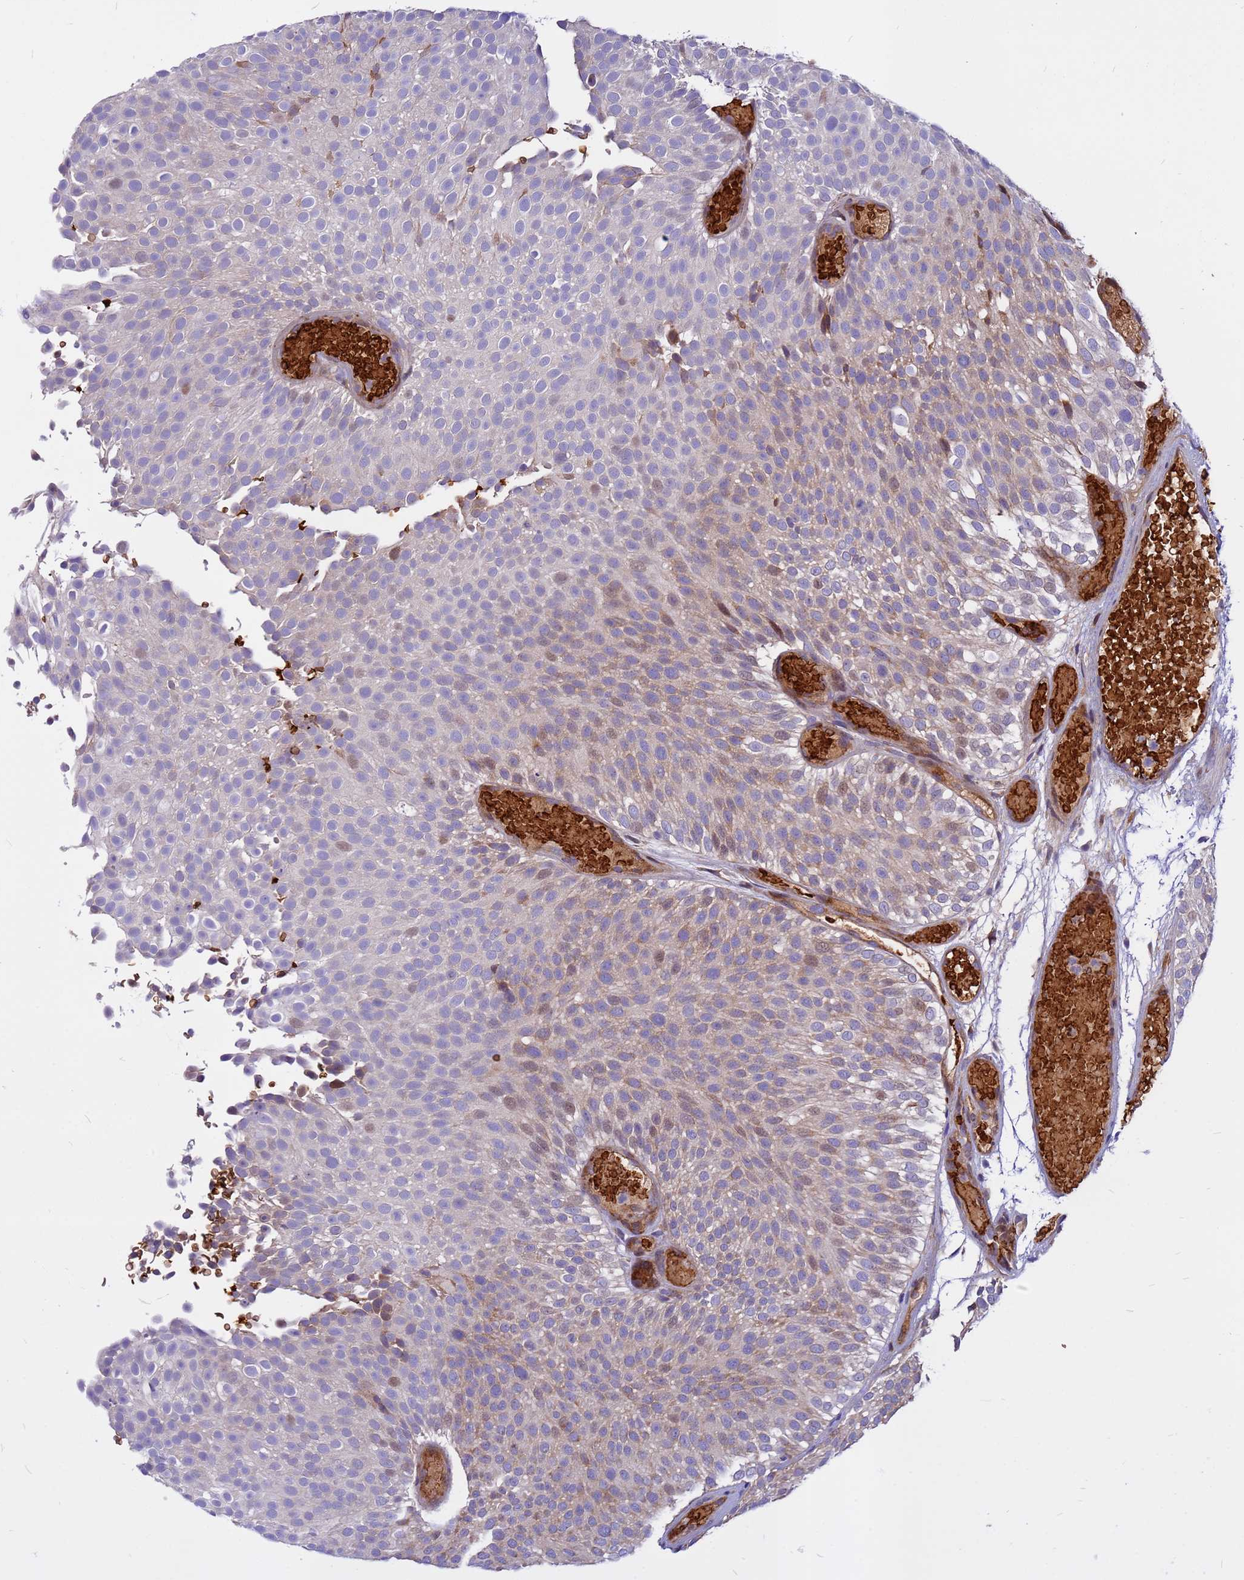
{"staining": {"intensity": "weak", "quantity": "25%-75%", "location": "cytoplasmic/membranous,nuclear"}, "tissue": "urothelial cancer", "cell_type": "Tumor cells", "image_type": "cancer", "snomed": [{"axis": "morphology", "description": "Urothelial carcinoma, Low grade"}, {"axis": "topography", "description": "Urinary bladder"}], "caption": "Approximately 25%-75% of tumor cells in urothelial cancer exhibit weak cytoplasmic/membranous and nuclear protein staining as visualized by brown immunohistochemical staining.", "gene": "ZNF669", "patient": {"sex": "male", "age": 78}}